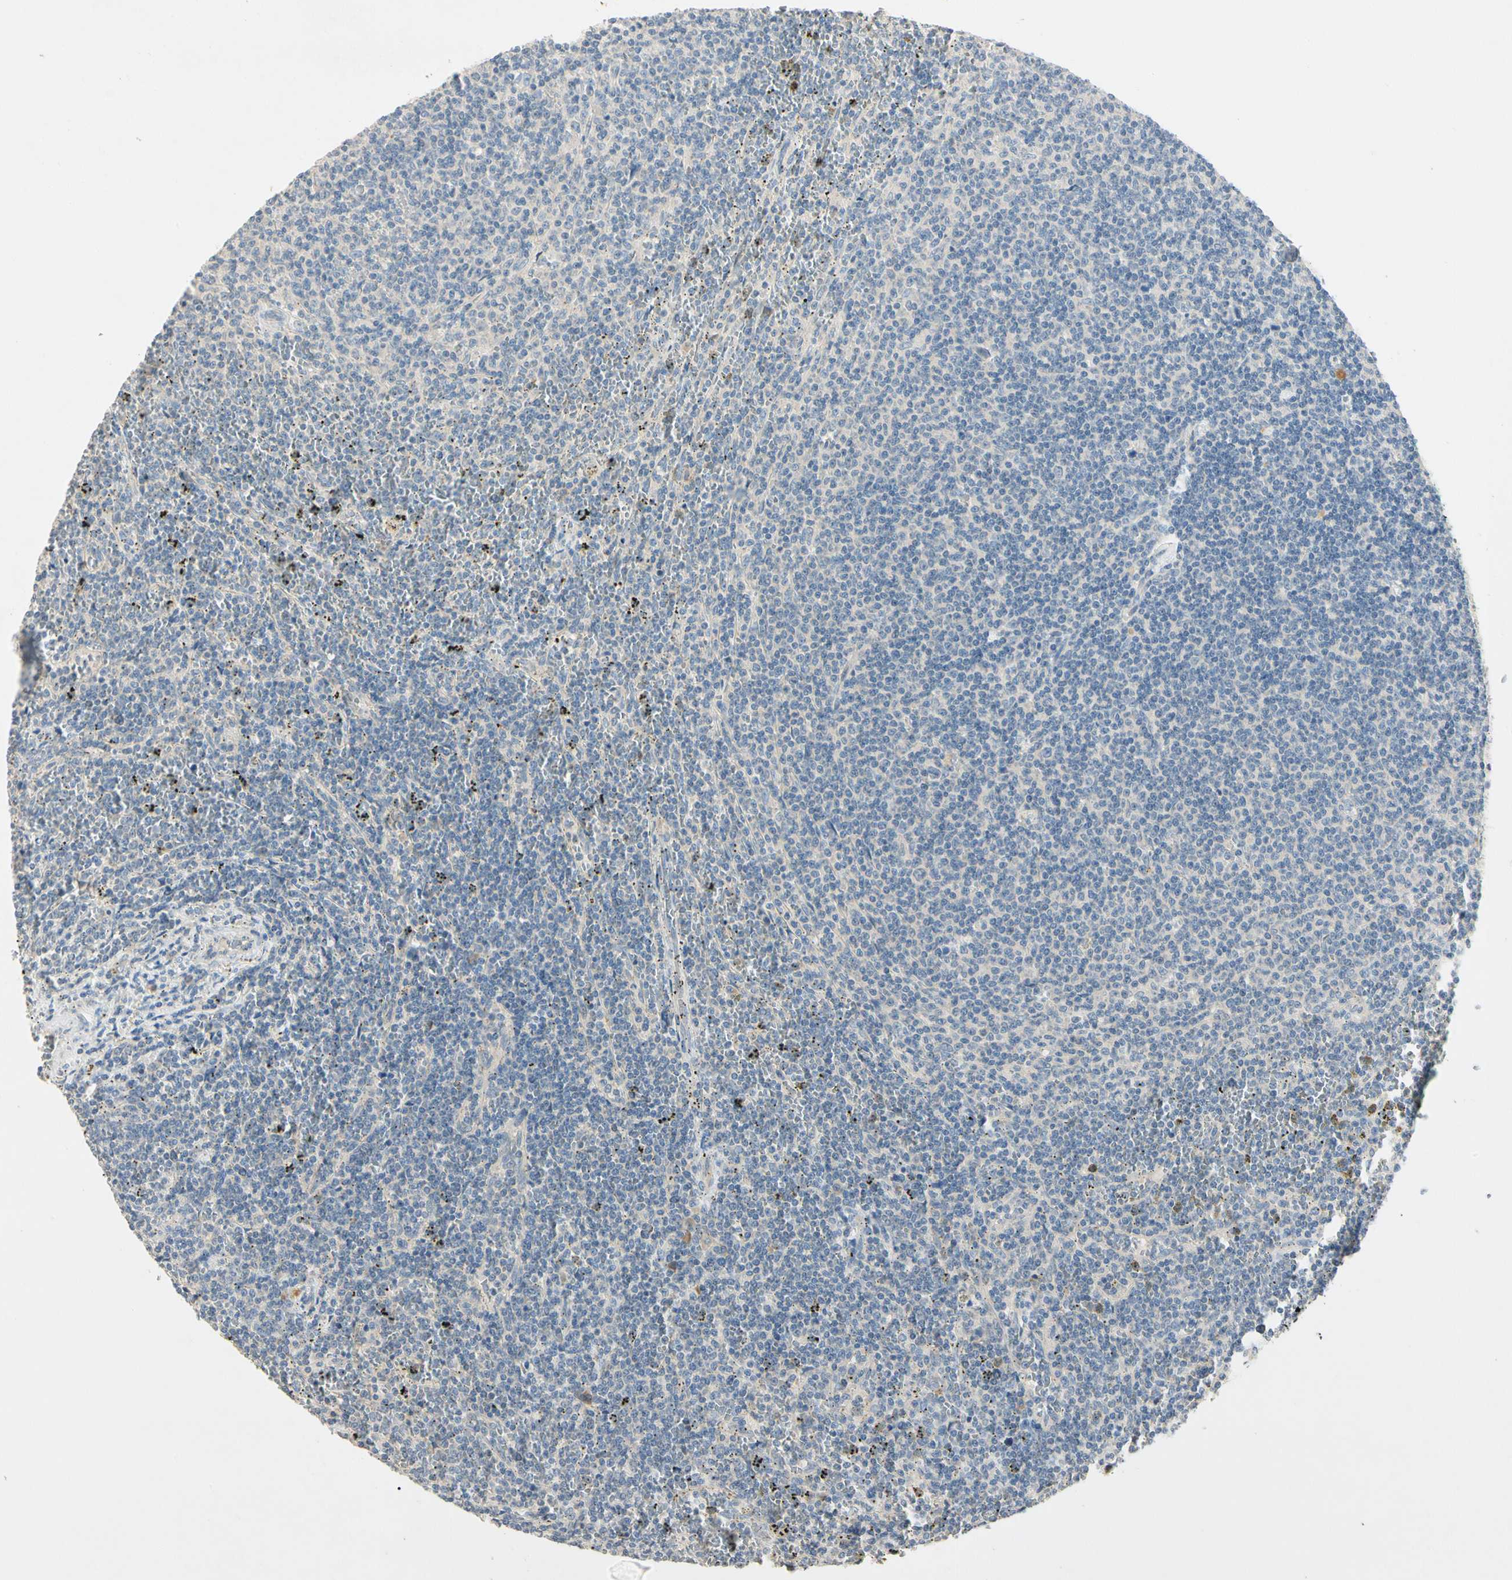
{"staining": {"intensity": "negative", "quantity": "none", "location": "none"}, "tissue": "lymphoma", "cell_type": "Tumor cells", "image_type": "cancer", "snomed": [{"axis": "morphology", "description": "Malignant lymphoma, non-Hodgkin's type, Low grade"}, {"axis": "topography", "description": "Spleen"}], "caption": "Immunohistochemistry (IHC) histopathology image of neoplastic tissue: low-grade malignant lymphoma, non-Hodgkin's type stained with DAB demonstrates no significant protein expression in tumor cells.", "gene": "PRSS21", "patient": {"sex": "female", "age": 50}}